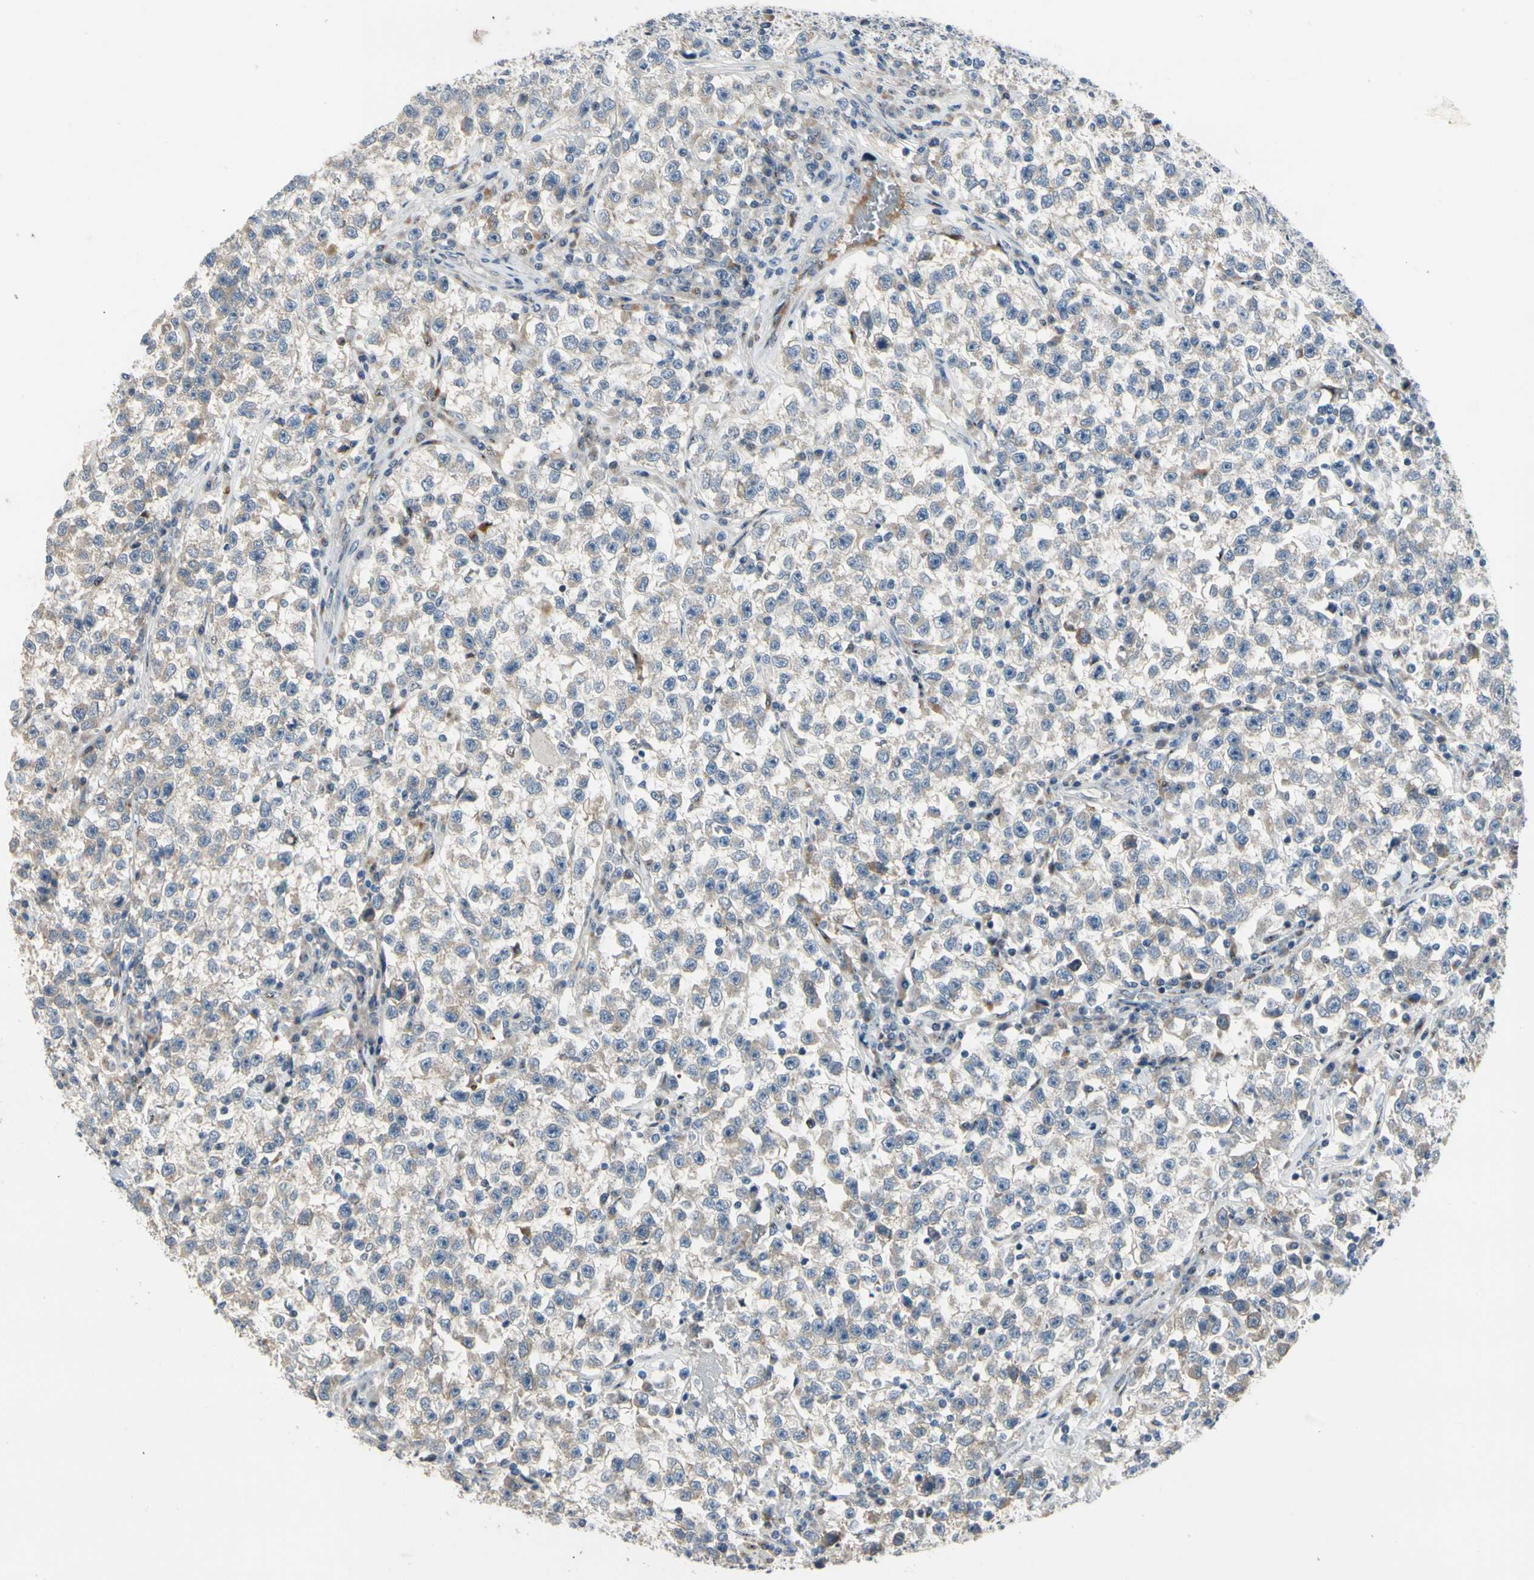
{"staining": {"intensity": "negative", "quantity": "none", "location": "none"}, "tissue": "testis cancer", "cell_type": "Tumor cells", "image_type": "cancer", "snomed": [{"axis": "morphology", "description": "Seminoma, NOS"}, {"axis": "topography", "description": "Testis"}], "caption": "DAB immunohistochemical staining of seminoma (testis) shows no significant staining in tumor cells.", "gene": "NFASC", "patient": {"sex": "male", "age": 22}}